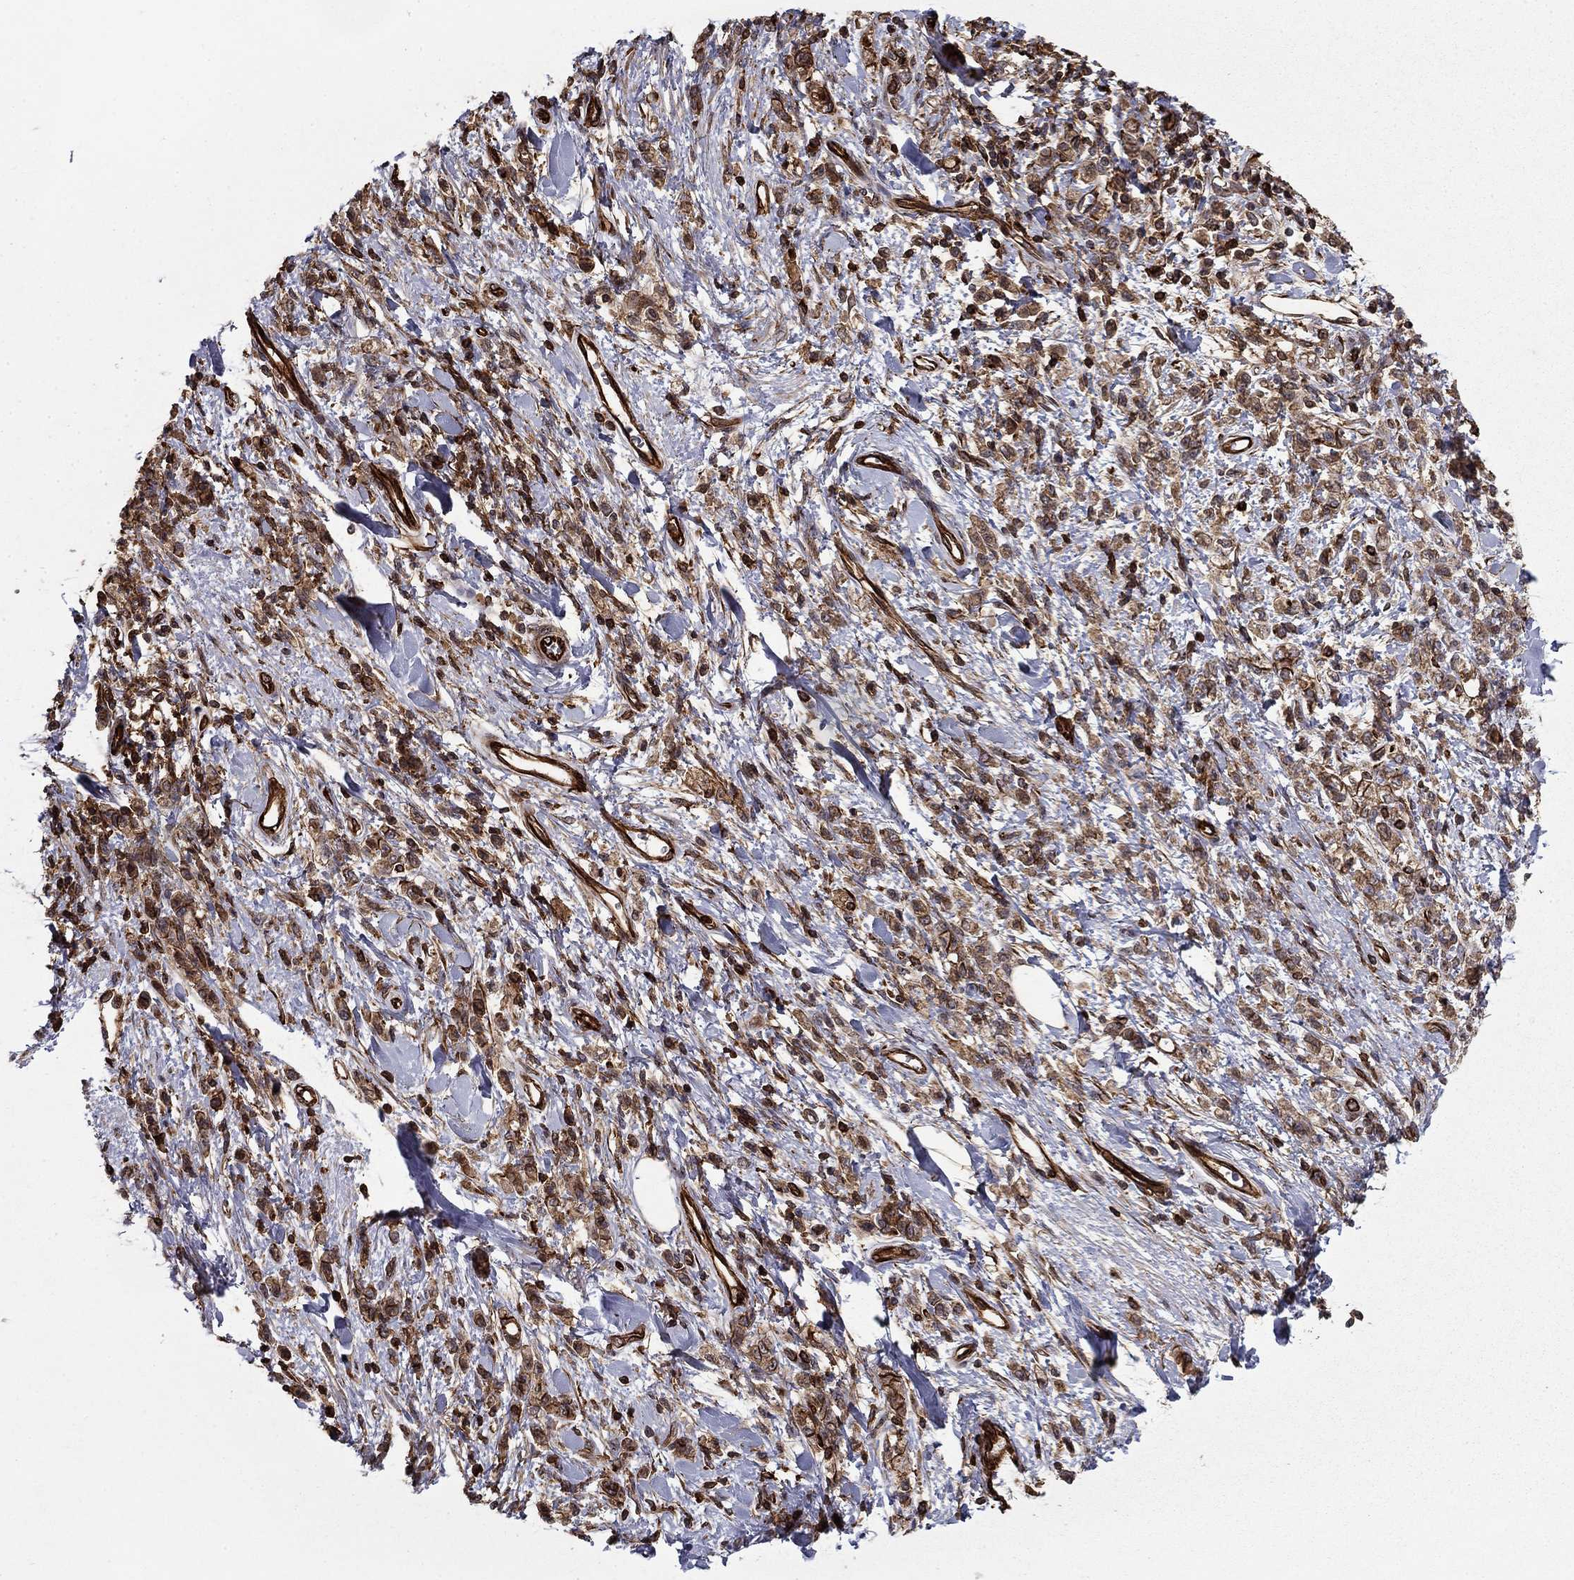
{"staining": {"intensity": "moderate", "quantity": ">75%", "location": "cytoplasmic/membranous"}, "tissue": "stomach cancer", "cell_type": "Tumor cells", "image_type": "cancer", "snomed": [{"axis": "morphology", "description": "Adenocarcinoma, NOS"}, {"axis": "topography", "description": "Stomach"}], "caption": "Immunohistochemistry image of stomach adenocarcinoma stained for a protein (brown), which shows medium levels of moderate cytoplasmic/membranous staining in approximately >75% of tumor cells.", "gene": "ADM", "patient": {"sex": "male", "age": 77}}